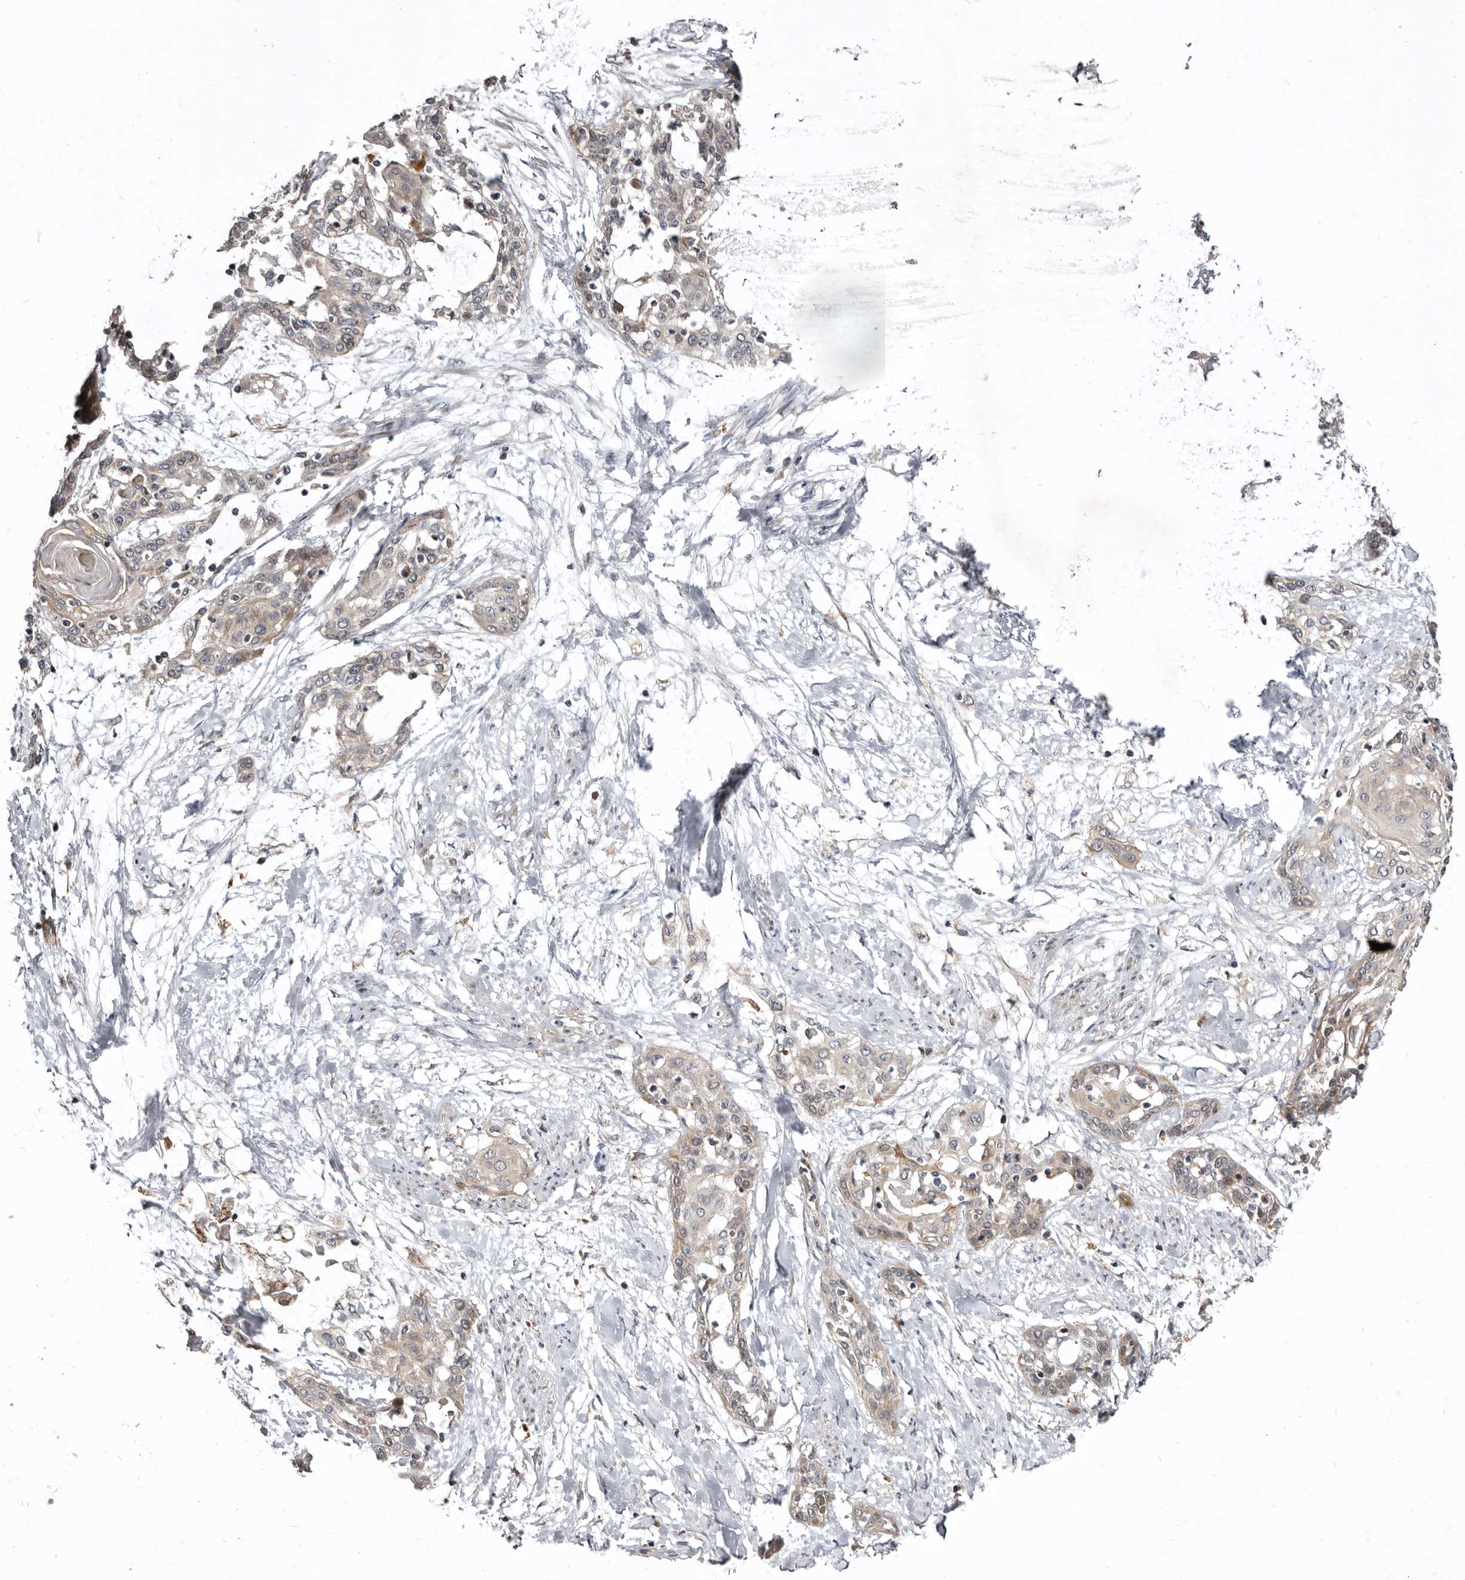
{"staining": {"intensity": "weak", "quantity": "<25%", "location": "cytoplasmic/membranous"}, "tissue": "cervical cancer", "cell_type": "Tumor cells", "image_type": "cancer", "snomed": [{"axis": "morphology", "description": "Squamous cell carcinoma, NOS"}, {"axis": "topography", "description": "Cervix"}], "caption": "Immunohistochemistry (IHC) of human squamous cell carcinoma (cervical) shows no positivity in tumor cells.", "gene": "SMC4", "patient": {"sex": "female", "age": 57}}